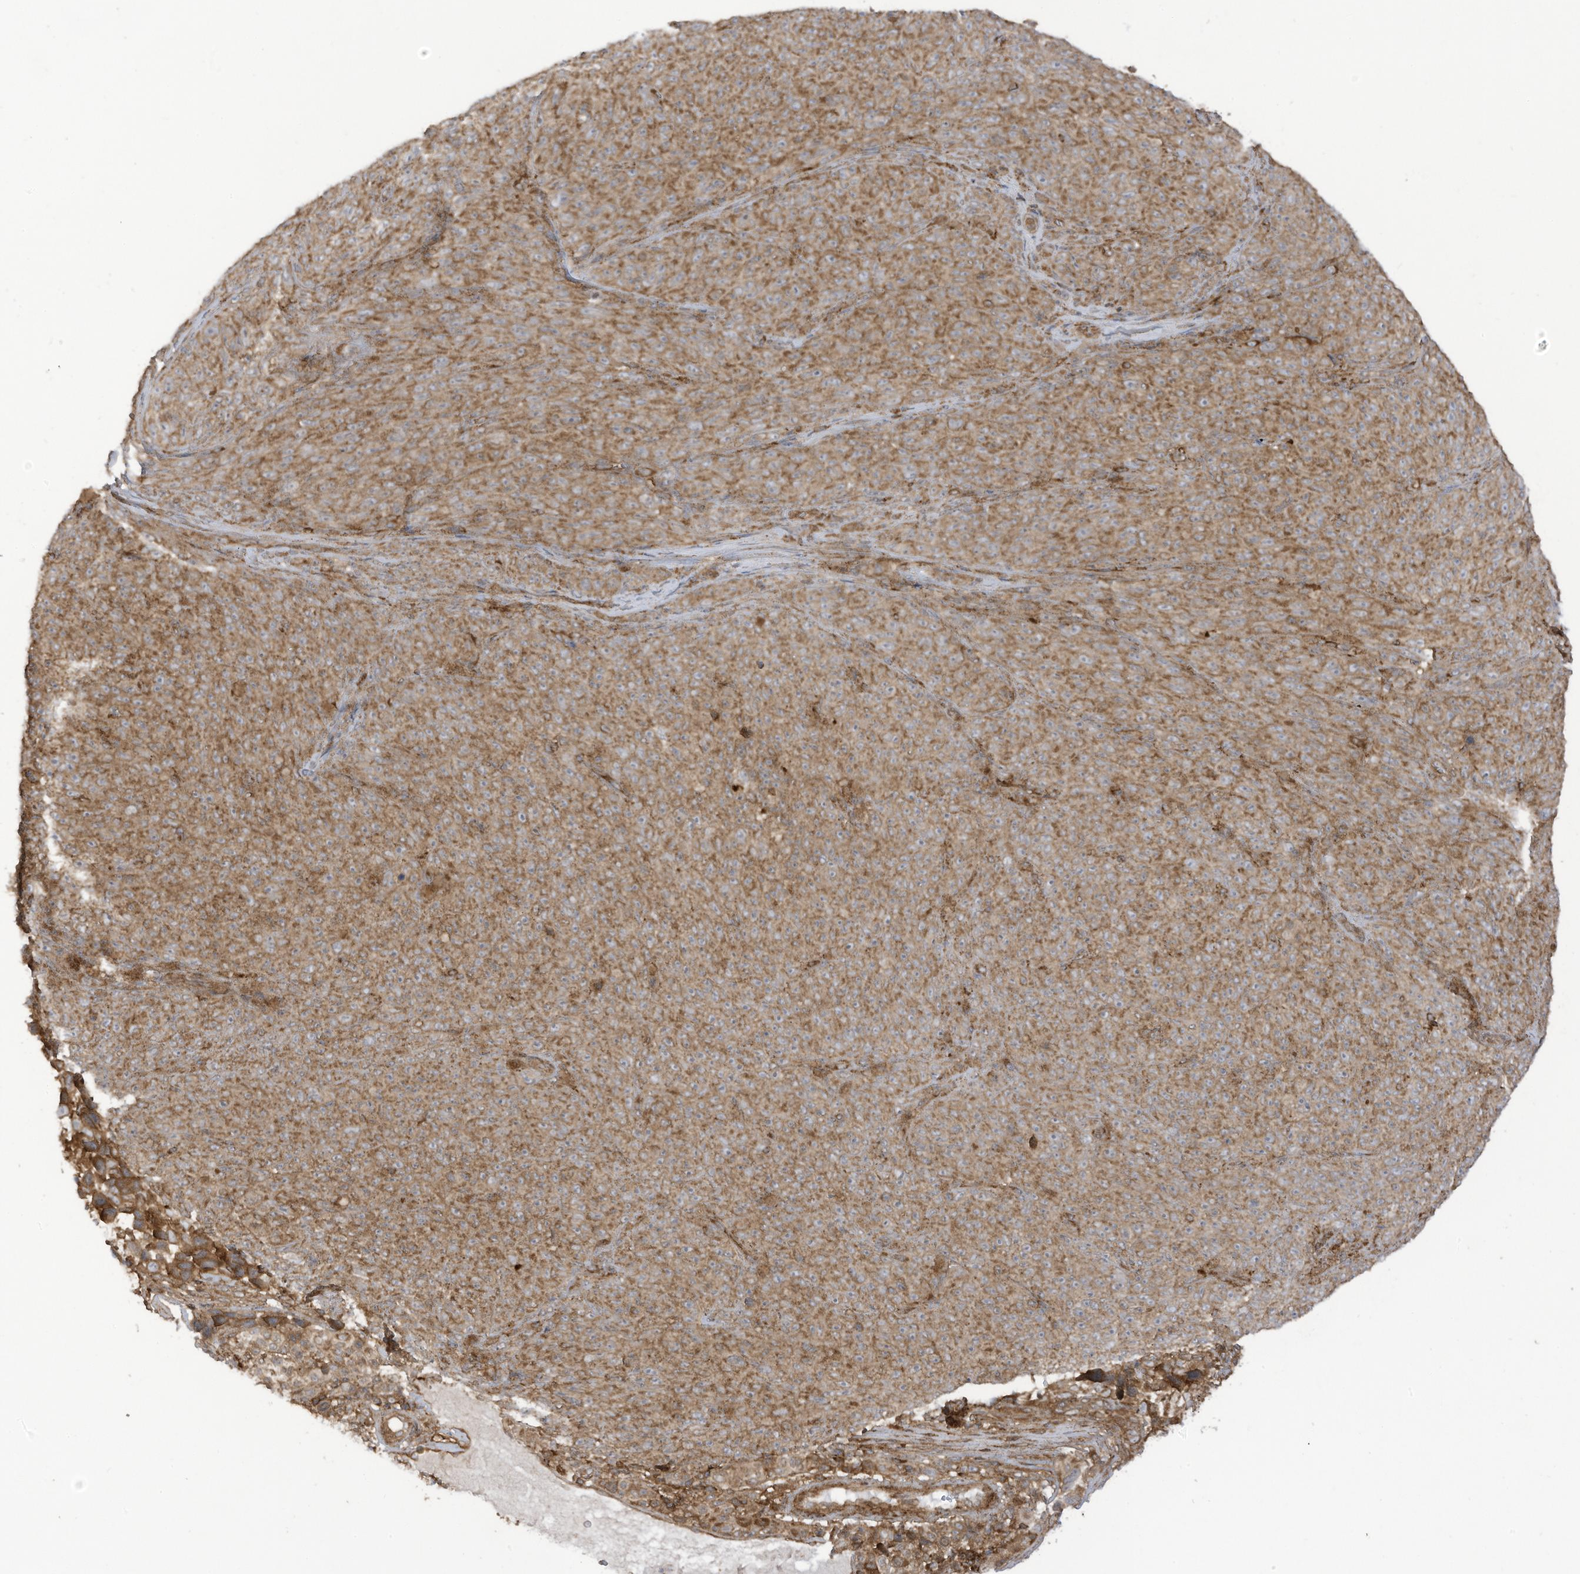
{"staining": {"intensity": "moderate", "quantity": ">75%", "location": "cytoplasmic/membranous"}, "tissue": "melanoma", "cell_type": "Tumor cells", "image_type": "cancer", "snomed": [{"axis": "morphology", "description": "Malignant melanoma, NOS"}, {"axis": "topography", "description": "Skin"}], "caption": "Moderate cytoplasmic/membranous positivity is present in about >75% of tumor cells in melanoma.", "gene": "REPS1", "patient": {"sex": "female", "age": 82}}